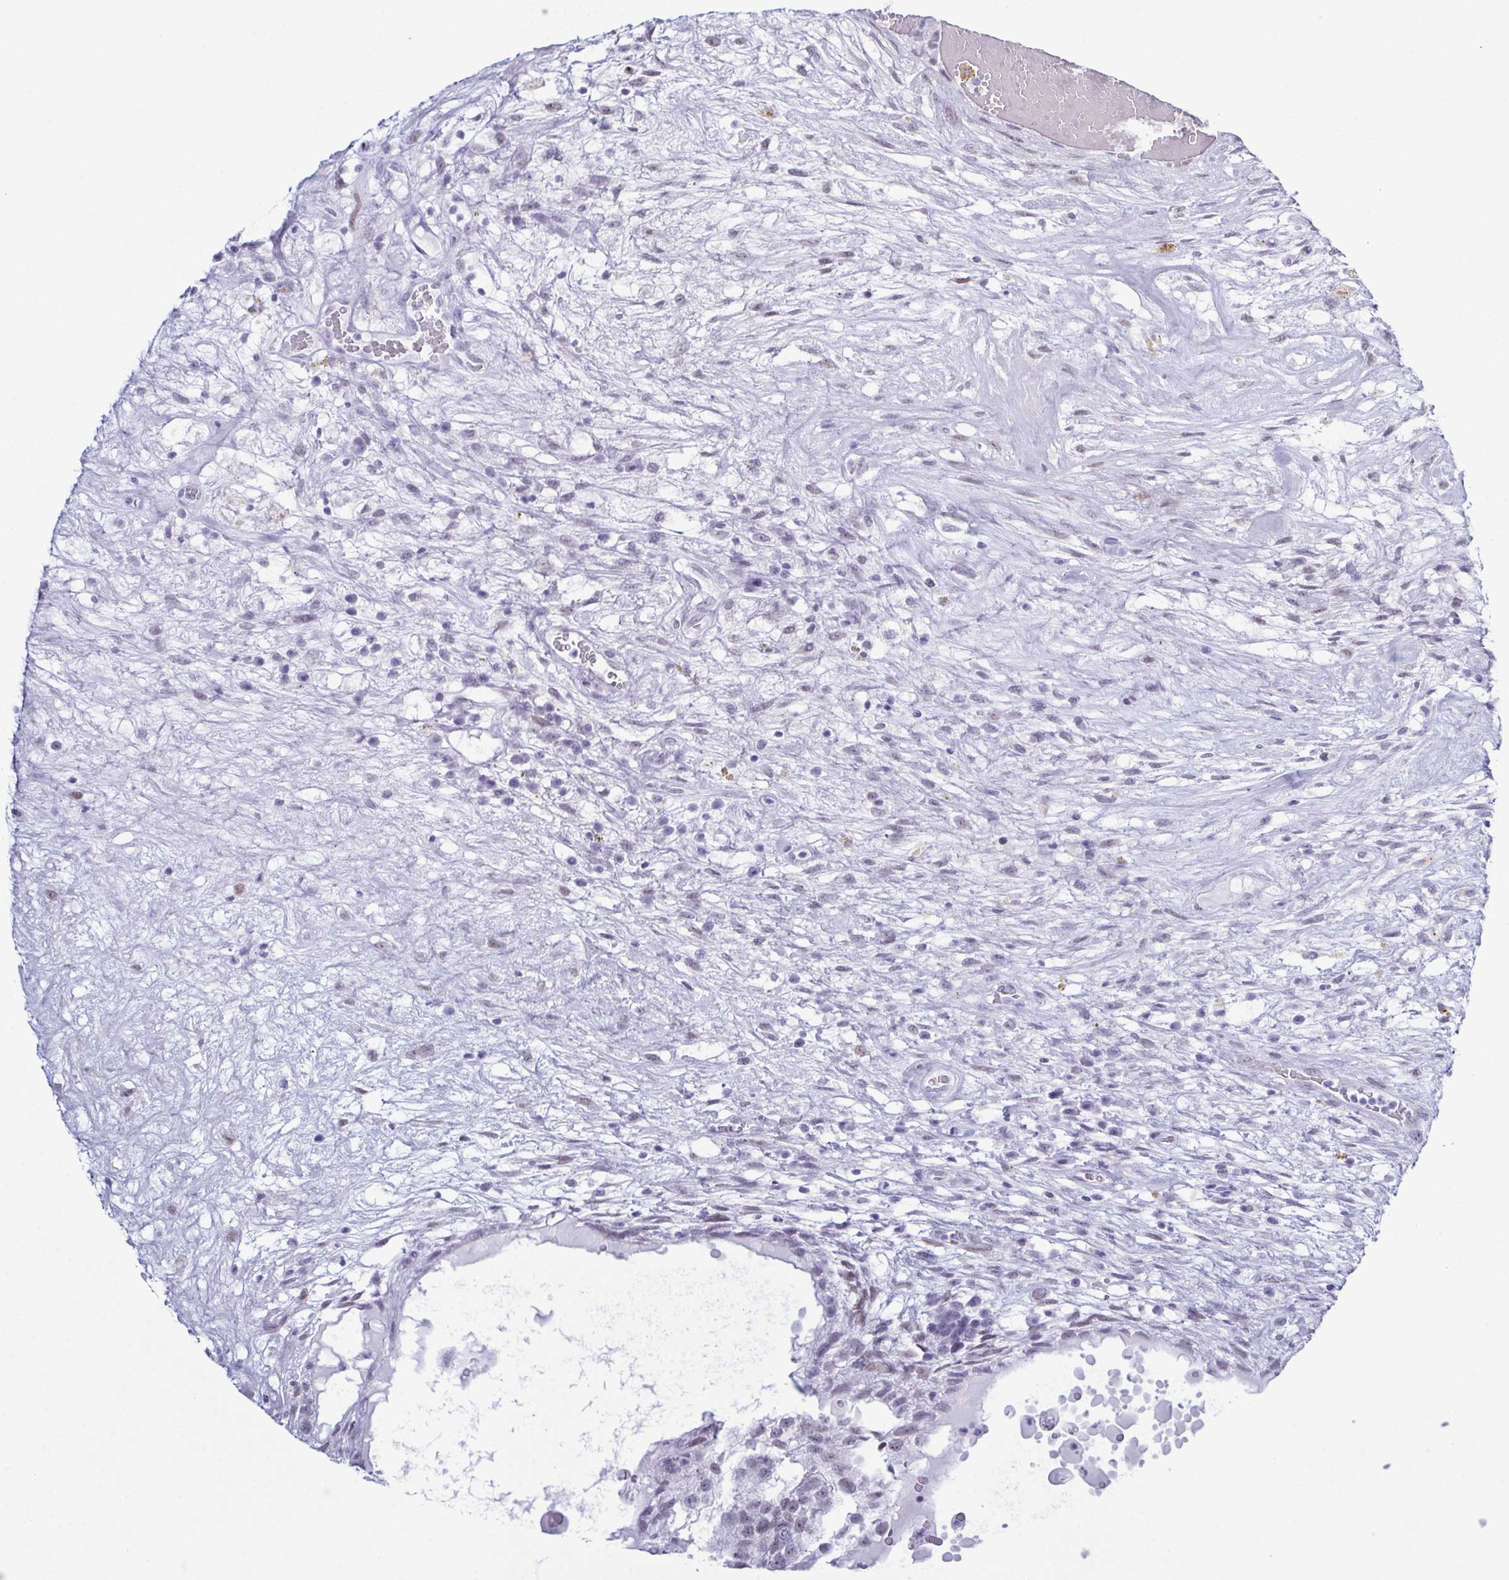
{"staining": {"intensity": "negative", "quantity": "none", "location": "none"}, "tissue": "testis cancer", "cell_type": "Tumor cells", "image_type": "cancer", "snomed": [{"axis": "morphology", "description": "Normal tissue, NOS"}, {"axis": "morphology", "description": "Carcinoma, Embryonal, NOS"}, {"axis": "topography", "description": "Testis"}], "caption": "Immunohistochemical staining of human testis cancer (embryonal carcinoma) shows no significant expression in tumor cells.", "gene": "SUGP2", "patient": {"sex": "male", "age": 32}}